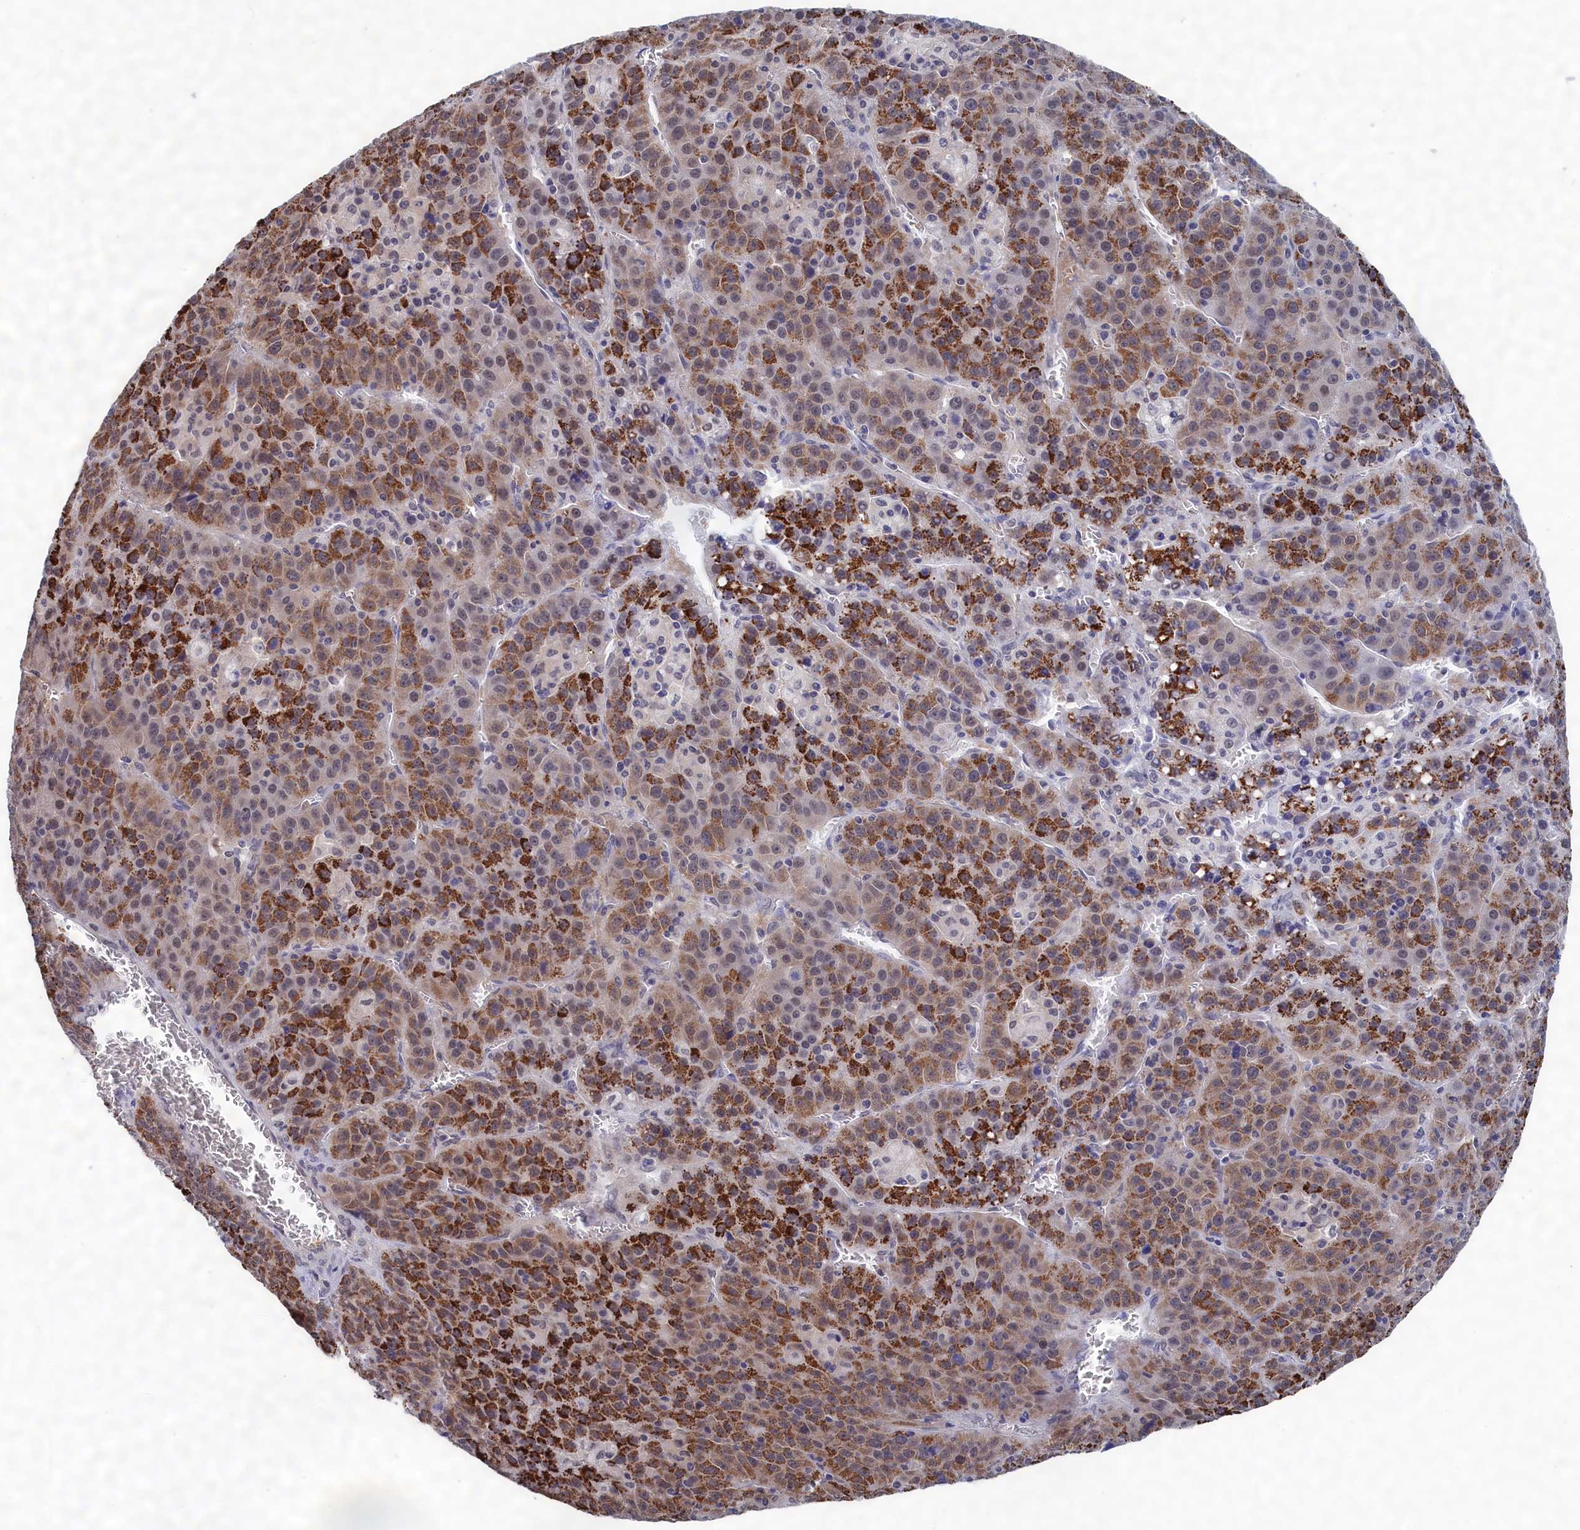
{"staining": {"intensity": "strong", "quantity": ">75%", "location": "cytoplasmic/membranous"}, "tissue": "liver cancer", "cell_type": "Tumor cells", "image_type": "cancer", "snomed": [{"axis": "morphology", "description": "Carcinoma, Hepatocellular, NOS"}, {"axis": "topography", "description": "Liver"}], "caption": "DAB (3,3'-diaminobenzidine) immunohistochemical staining of liver hepatocellular carcinoma reveals strong cytoplasmic/membranous protein positivity in about >75% of tumor cells.", "gene": "PGP", "patient": {"sex": "female", "age": 53}}